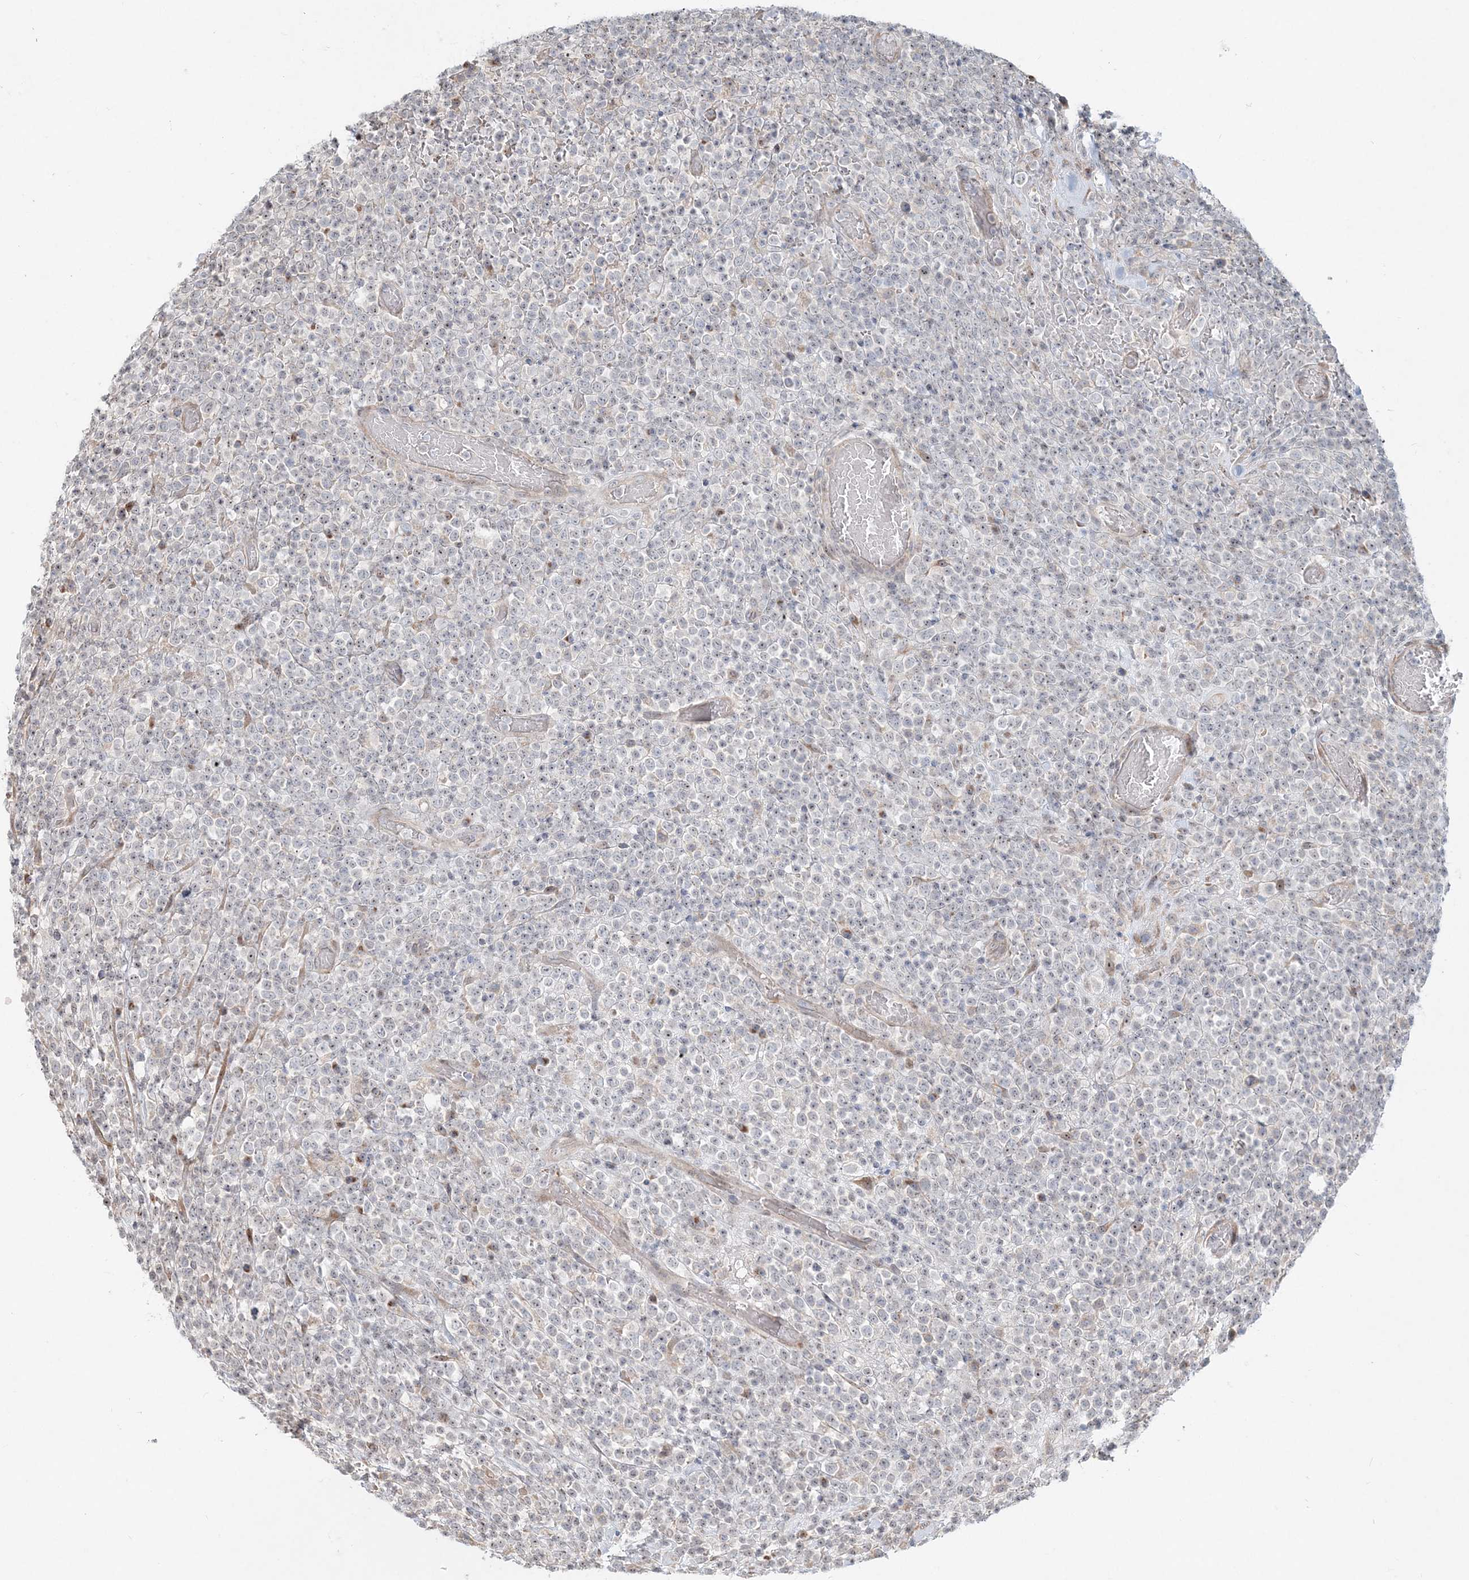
{"staining": {"intensity": "negative", "quantity": "none", "location": "none"}, "tissue": "lymphoma", "cell_type": "Tumor cells", "image_type": "cancer", "snomed": [{"axis": "morphology", "description": "Malignant lymphoma, non-Hodgkin's type, High grade"}, {"axis": "topography", "description": "Colon"}], "caption": "Lymphoma stained for a protein using immunohistochemistry (IHC) reveals no expression tumor cells.", "gene": "CXXC5", "patient": {"sex": "female", "age": 53}}